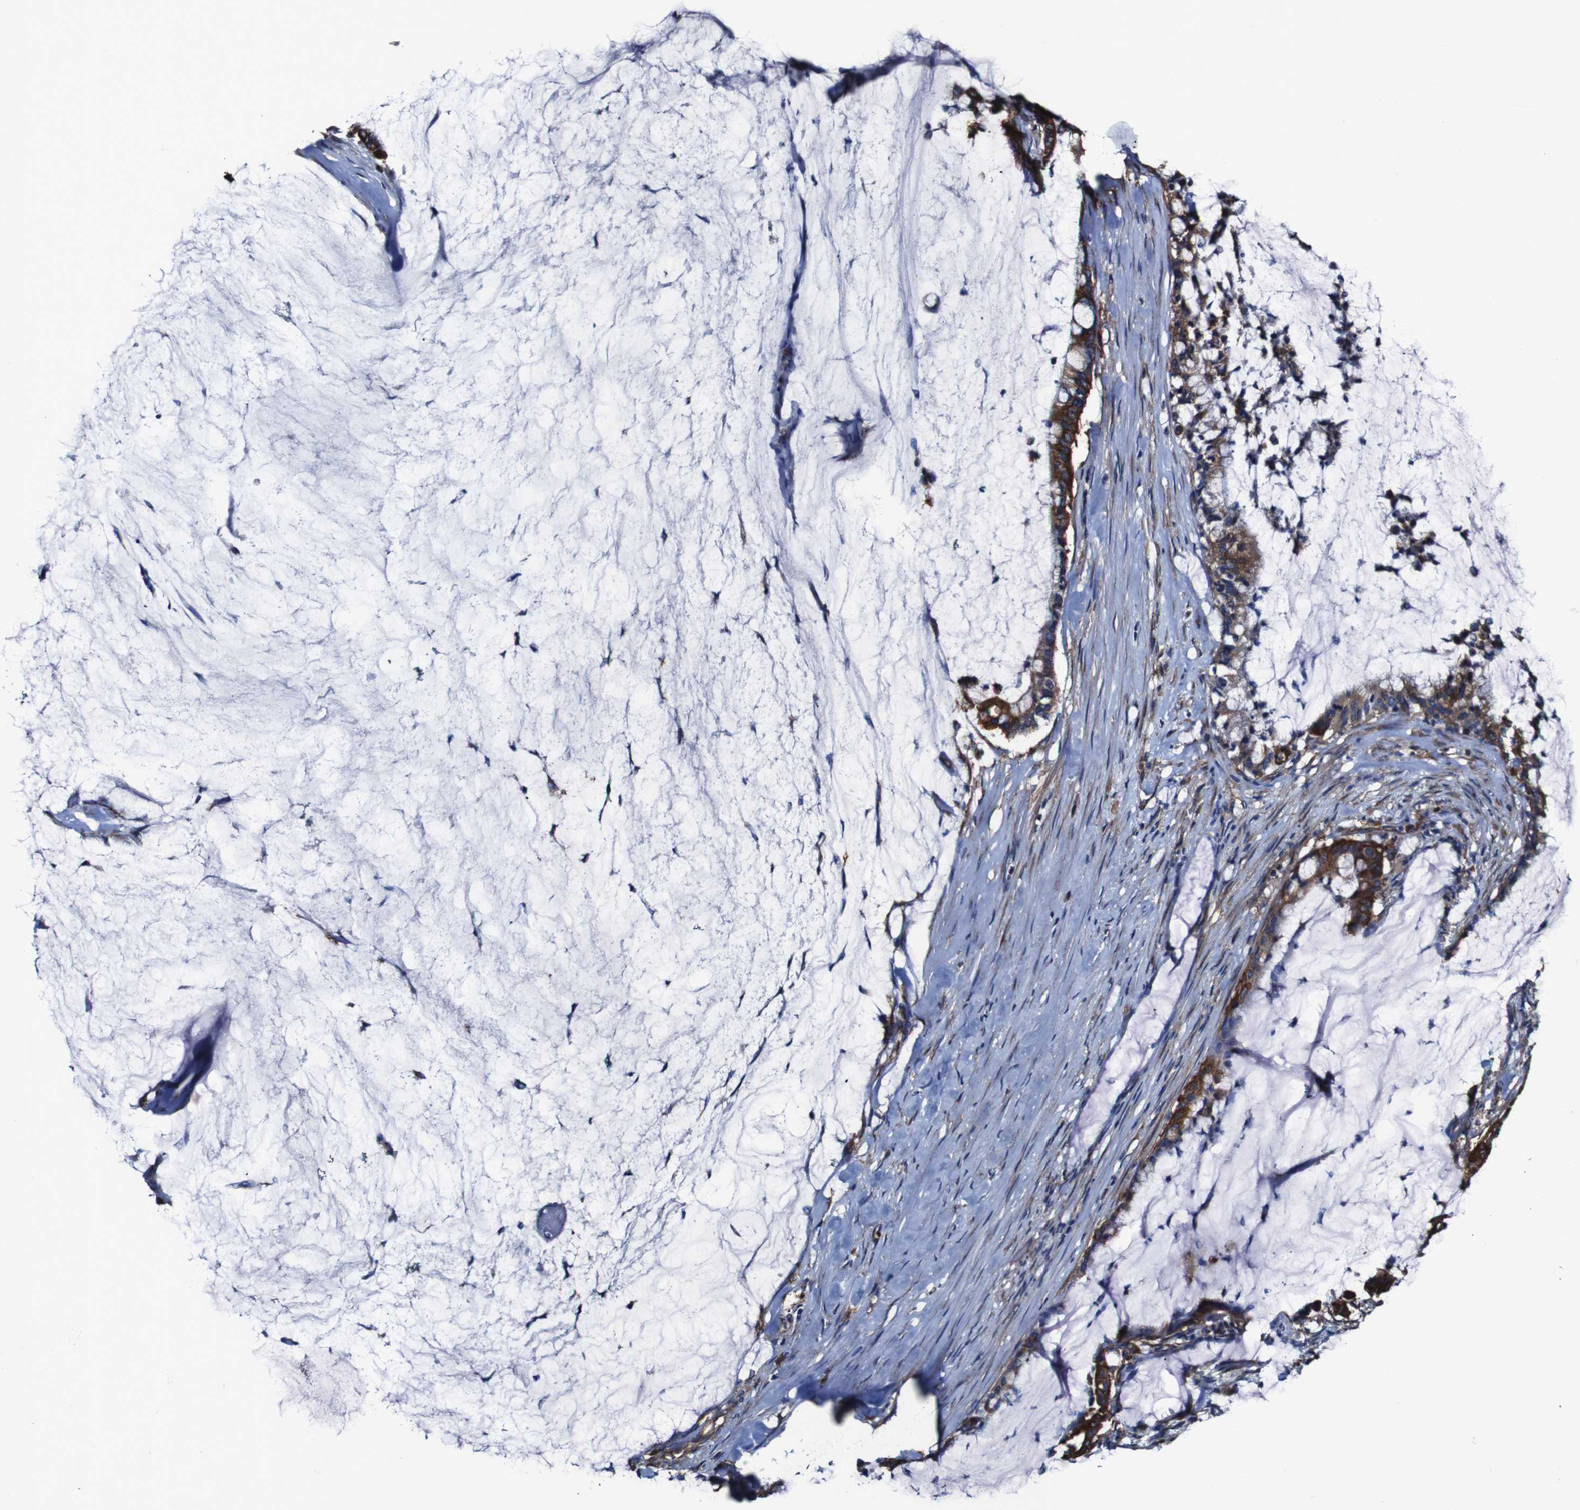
{"staining": {"intensity": "strong", "quantity": ">75%", "location": "cytoplasmic/membranous"}, "tissue": "pancreatic cancer", "cell_type": "Tumor cells", "image_type": "cancer", "snomed": [{"axis": "morphology", "description": "Adenocarcinoma, NOS"}, {"axis": "topography", "description": "Pancreas"}], "caption": "A high-resolution histopathology image shows IHC staining of pancreatic cancer (adenocarcinoma), which demonstrates strong cytoplasmic/membranous expression in approximately >75% of tumor cells.", "gene": "CSF1R", "patient": {"sex": "male", "age": 41}}